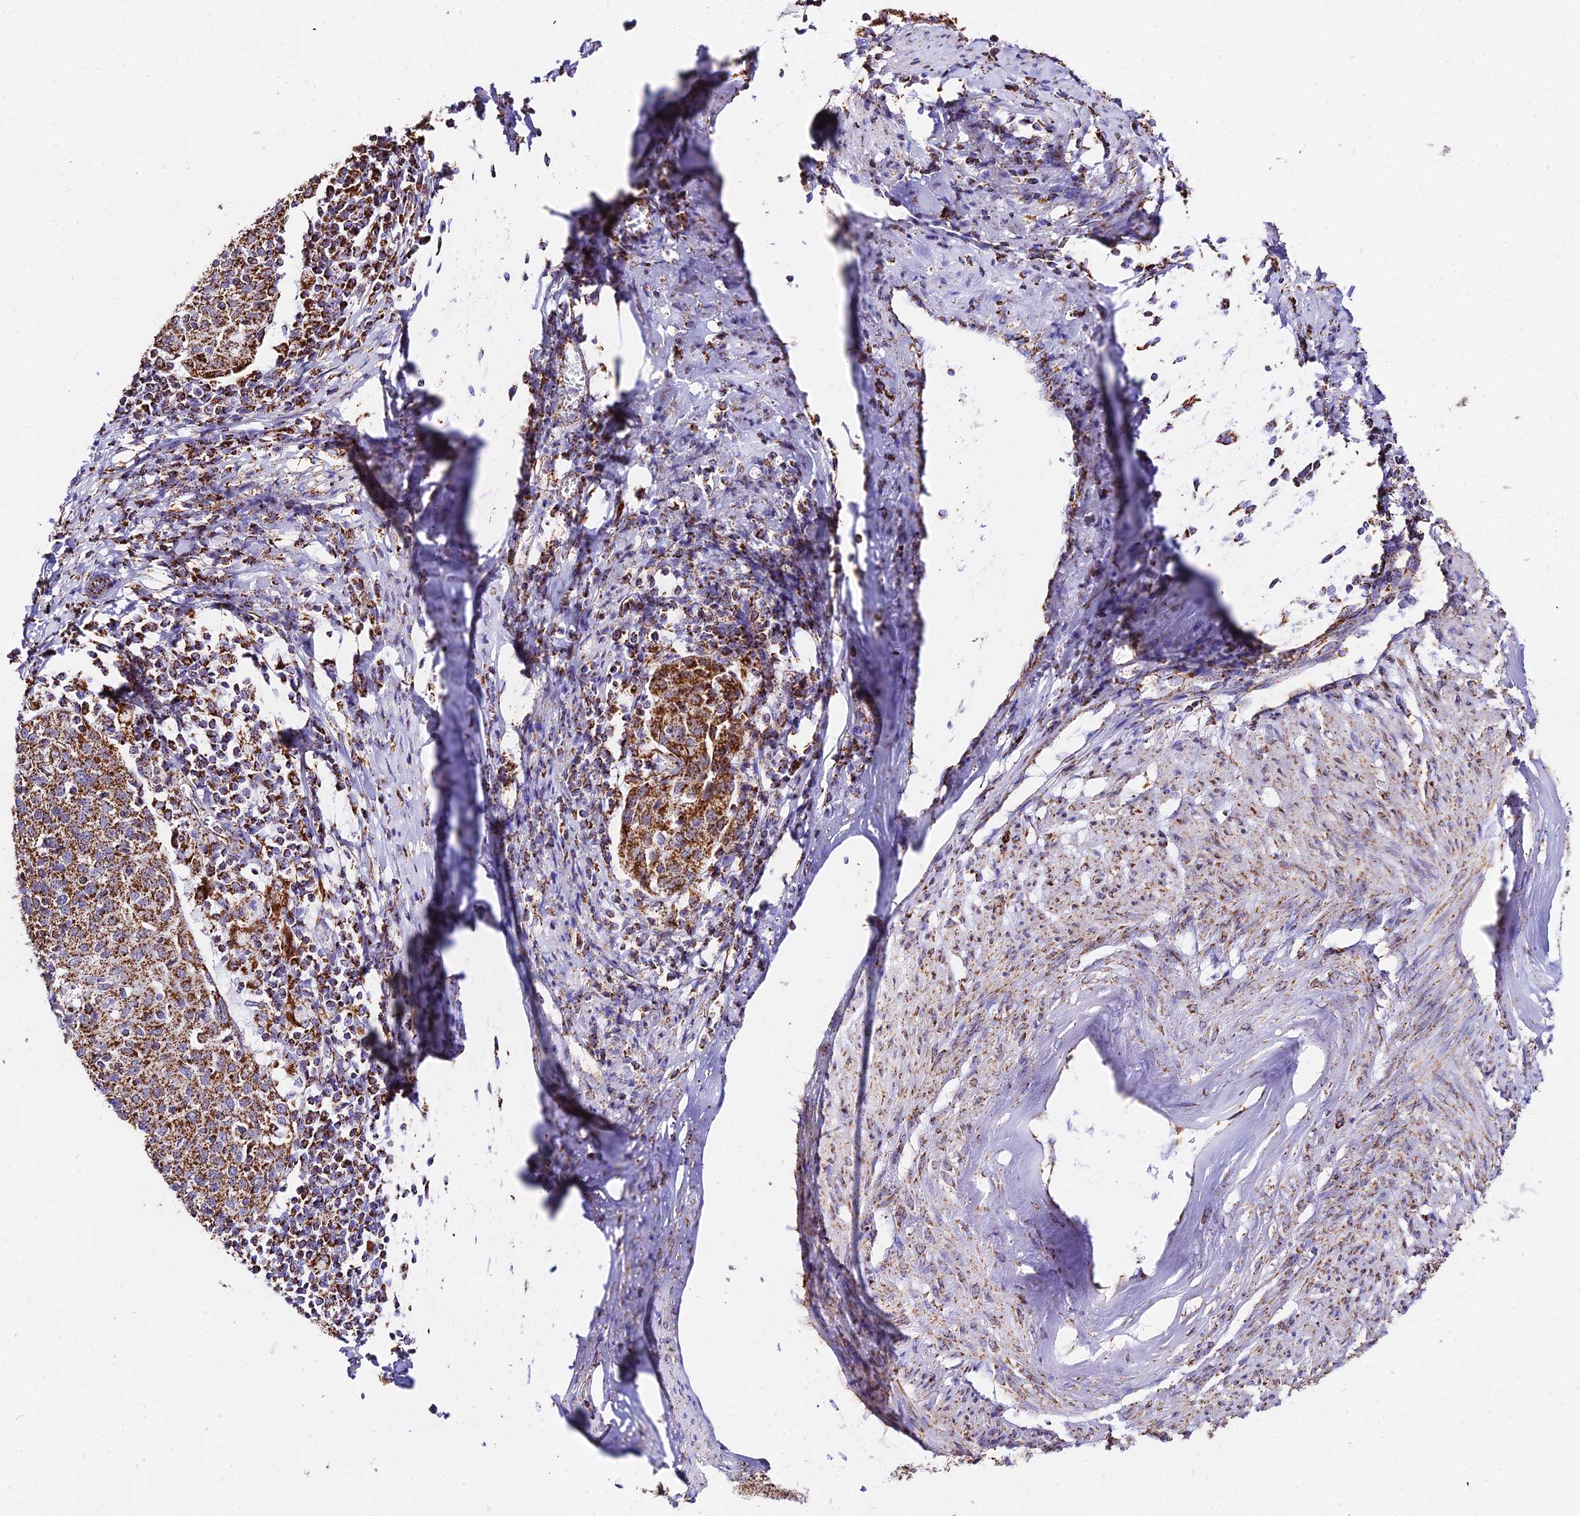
{"staining": {"intensity": "moderate", "quantity": ">75%", "location": "cytoplasmic/membranous"}, "tissue": "cervical cancer", "cell_type": "Tumor cells", "image_type": "cancer", "snomed": [{"axis": "morphology", "description": "Squamous cell carcinoma, NOS"}, {"axis": "topography", "description": "Cervix"}], "caption": "This is a histology image of immunohistochemistry (IHC) staining of cervical cancer (squamous cell carcinoma), which shows moderate expression in the cytoplasmic/membranous of tumor cells.", "gene": "ATP5PD", "patient": {"sex": "female", "age": 52}}